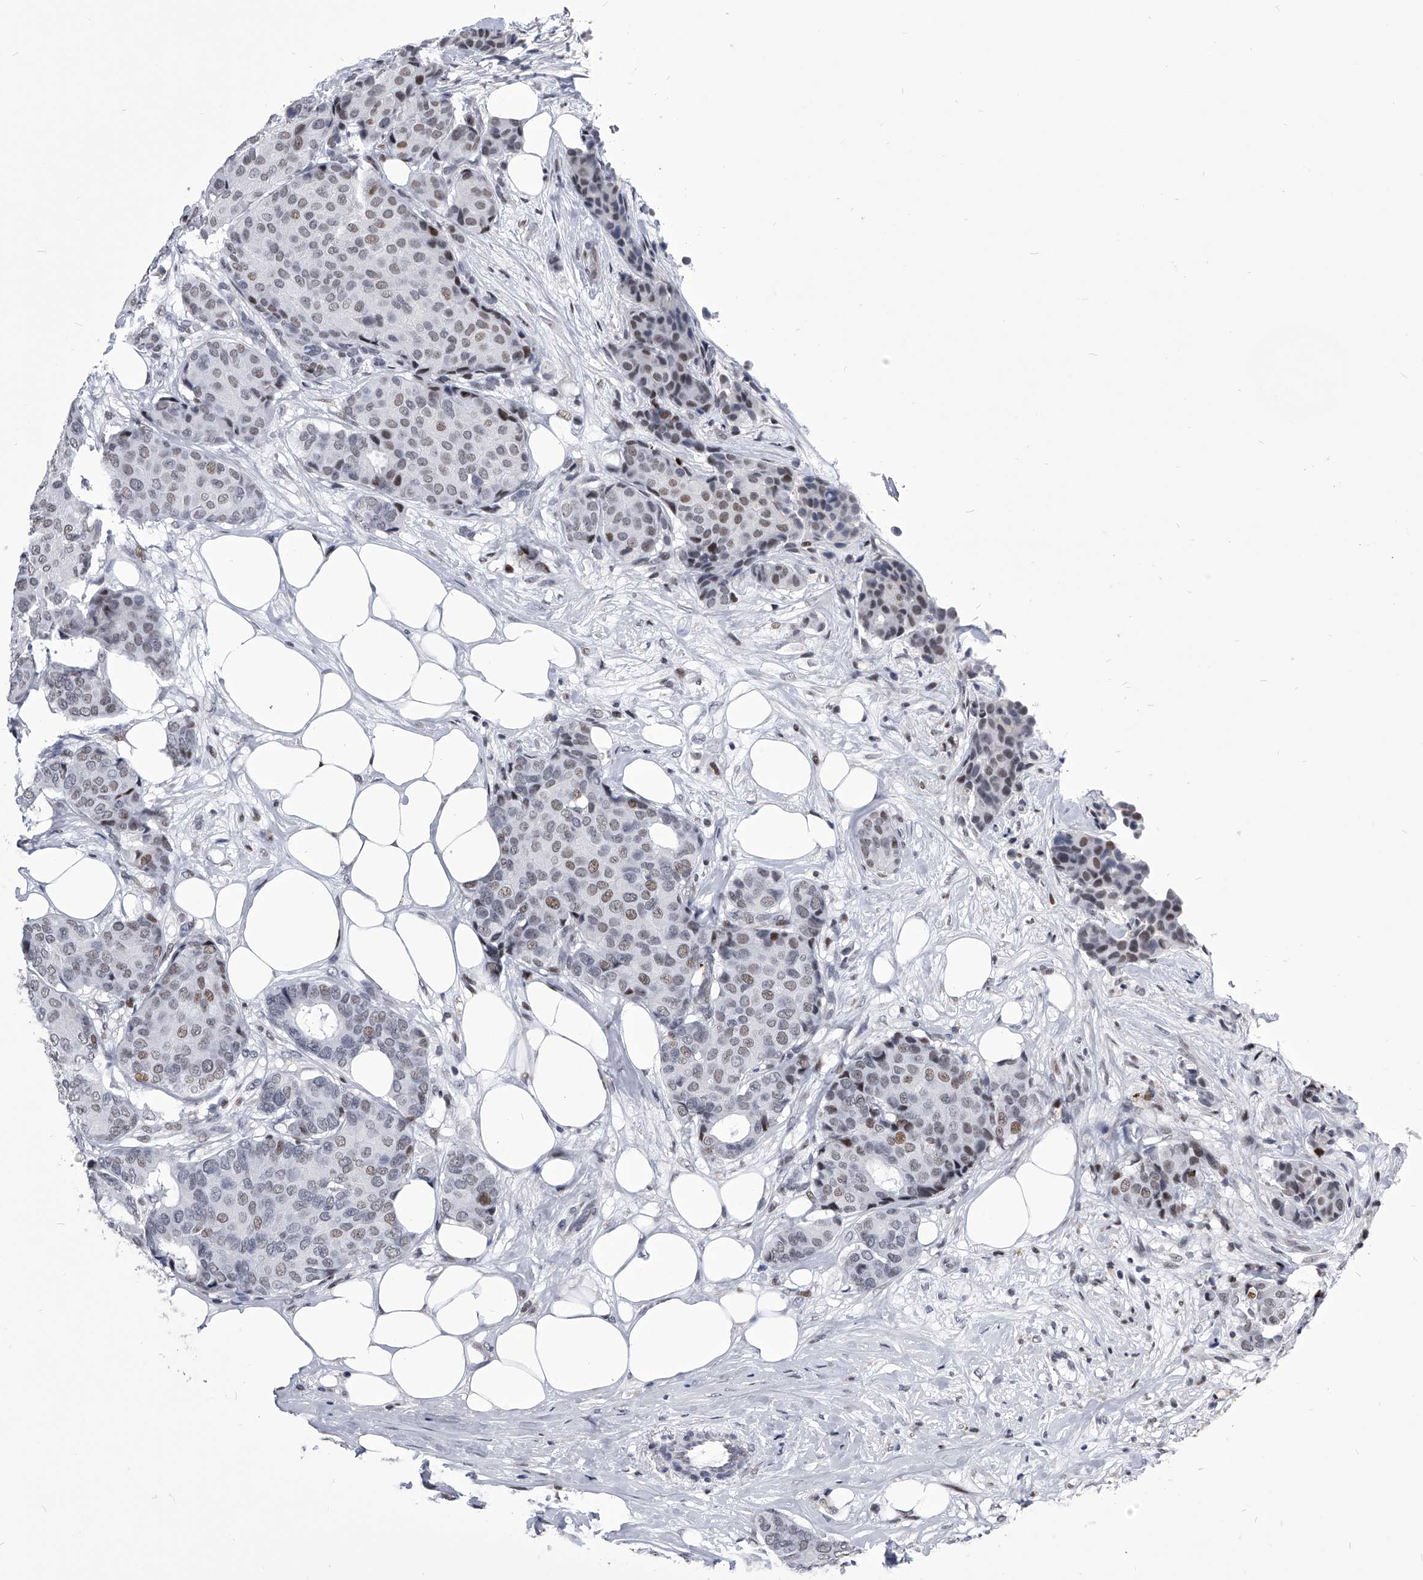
{"staining": {"intensity": "weak", "quantity": ">75%", "location": "nuclear"}, "tissue": "breast cancer", "cell_type": "Tumor cells", "image_type": "cancer", "snomed": [{"axis": "morphology", "description": "Duct carcinoma"}, {"axis": "topography", "description": "Breast"}], "caption": "About >75% of tumor cells in breast intraductal carcinoma exhibit weak nuclear protein staining as visualized by brown immunohistochemical staining.", "gene": "CMTR1", "patient": {"sex": "female", "age": 75}}